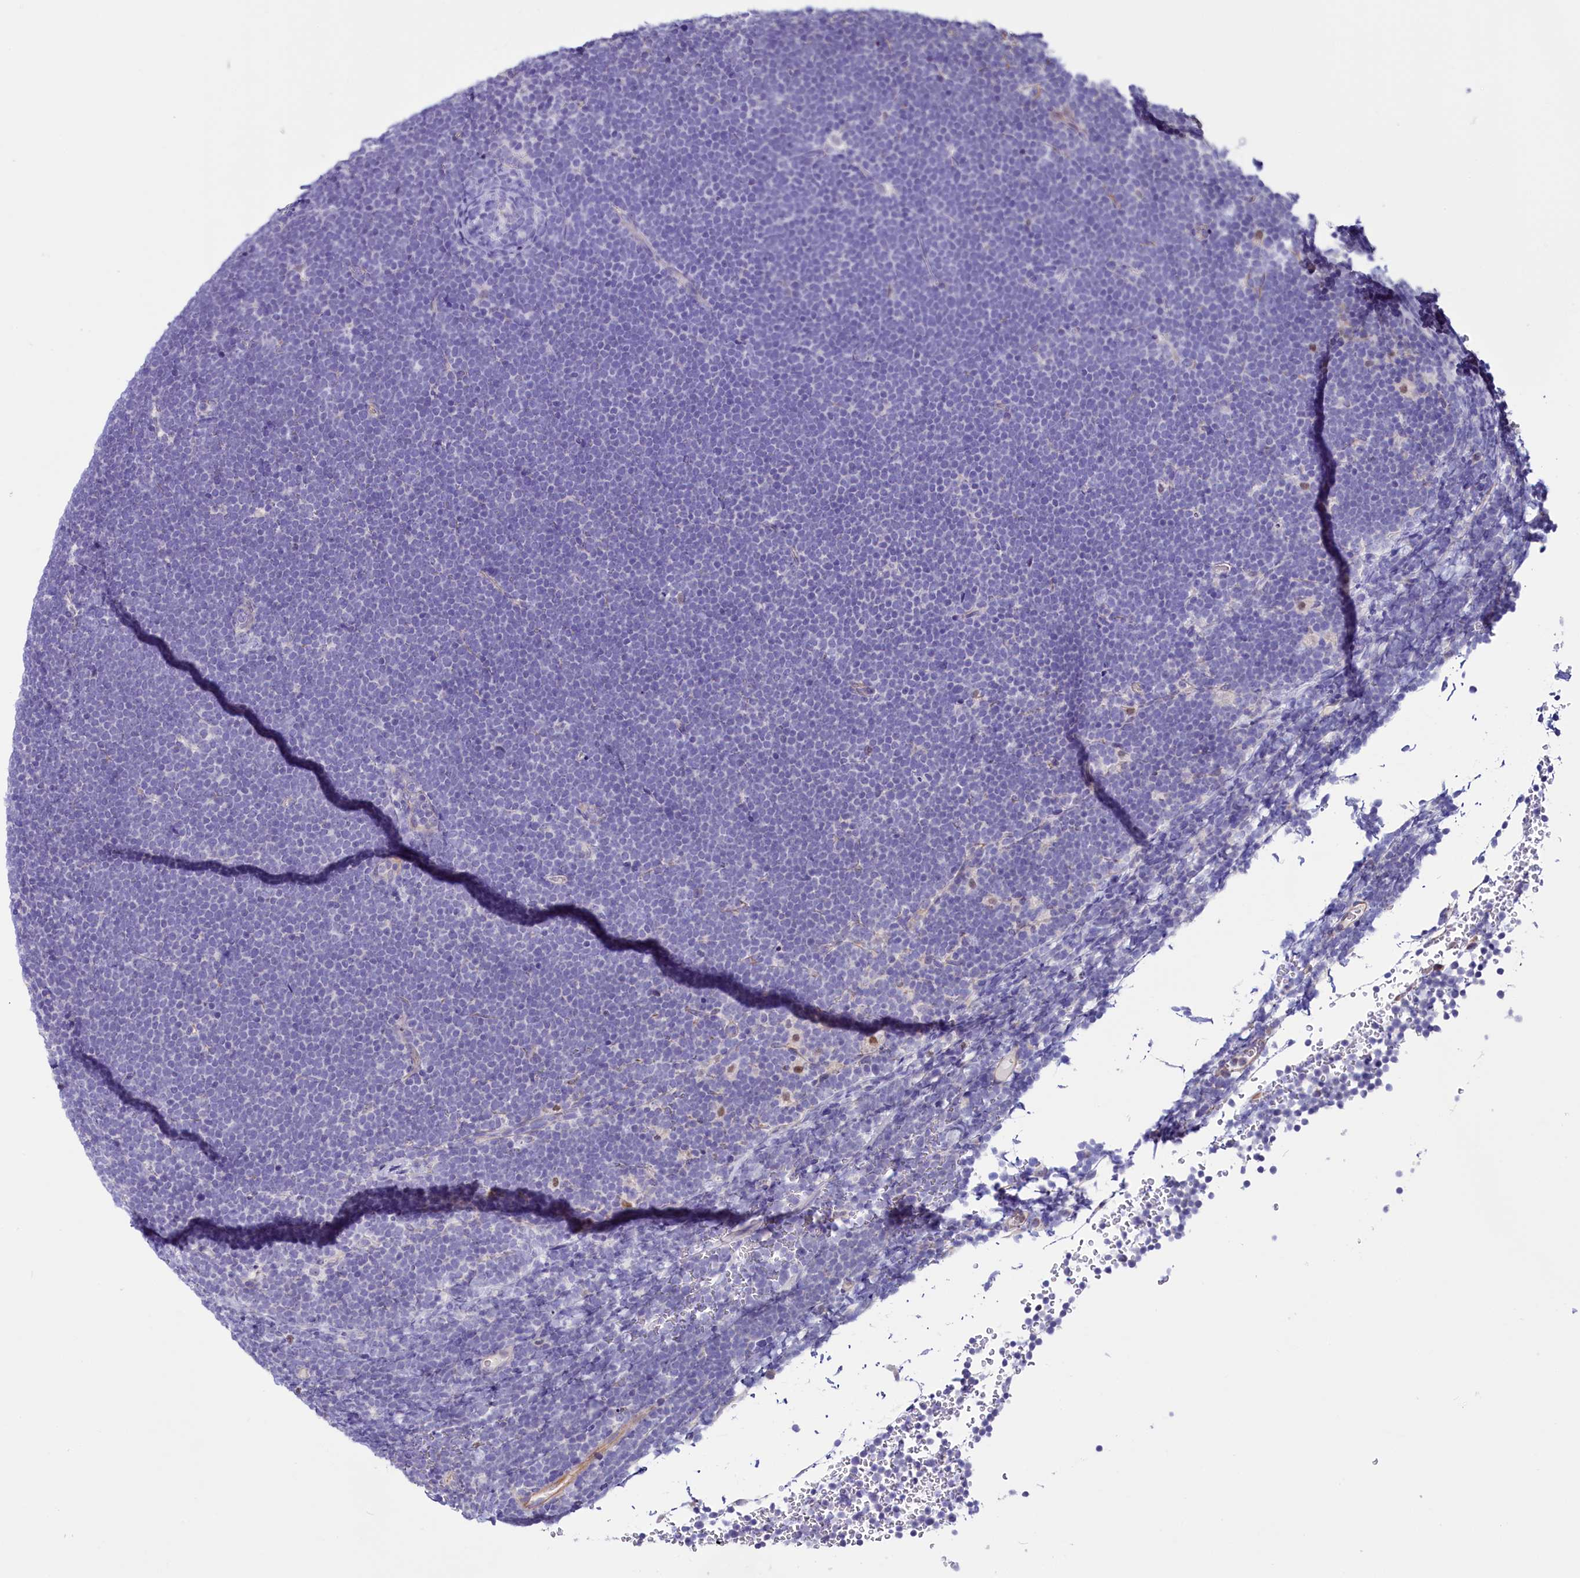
{"staining": {"intensity": "negative", "quantity": "none", "location": "none"}, "tissue": "lymphoma", "cell_type": "Tumor cells", "image_type": "cancer", "snomed": [{"axis": "morphology", "description": "Malignant lymphoma, non-Hodgkin's type, High grade"}, {"axis": "topography", "description": "Lymph node"}], "caption": "DAB immunohistochemical staining of human malignant lymphoma, non-Hodgkin's type (high-grade) reveals no significant staining in tumor cells.", "gene": "PDILT", "patient": {"sex": "male", "age": 13}}